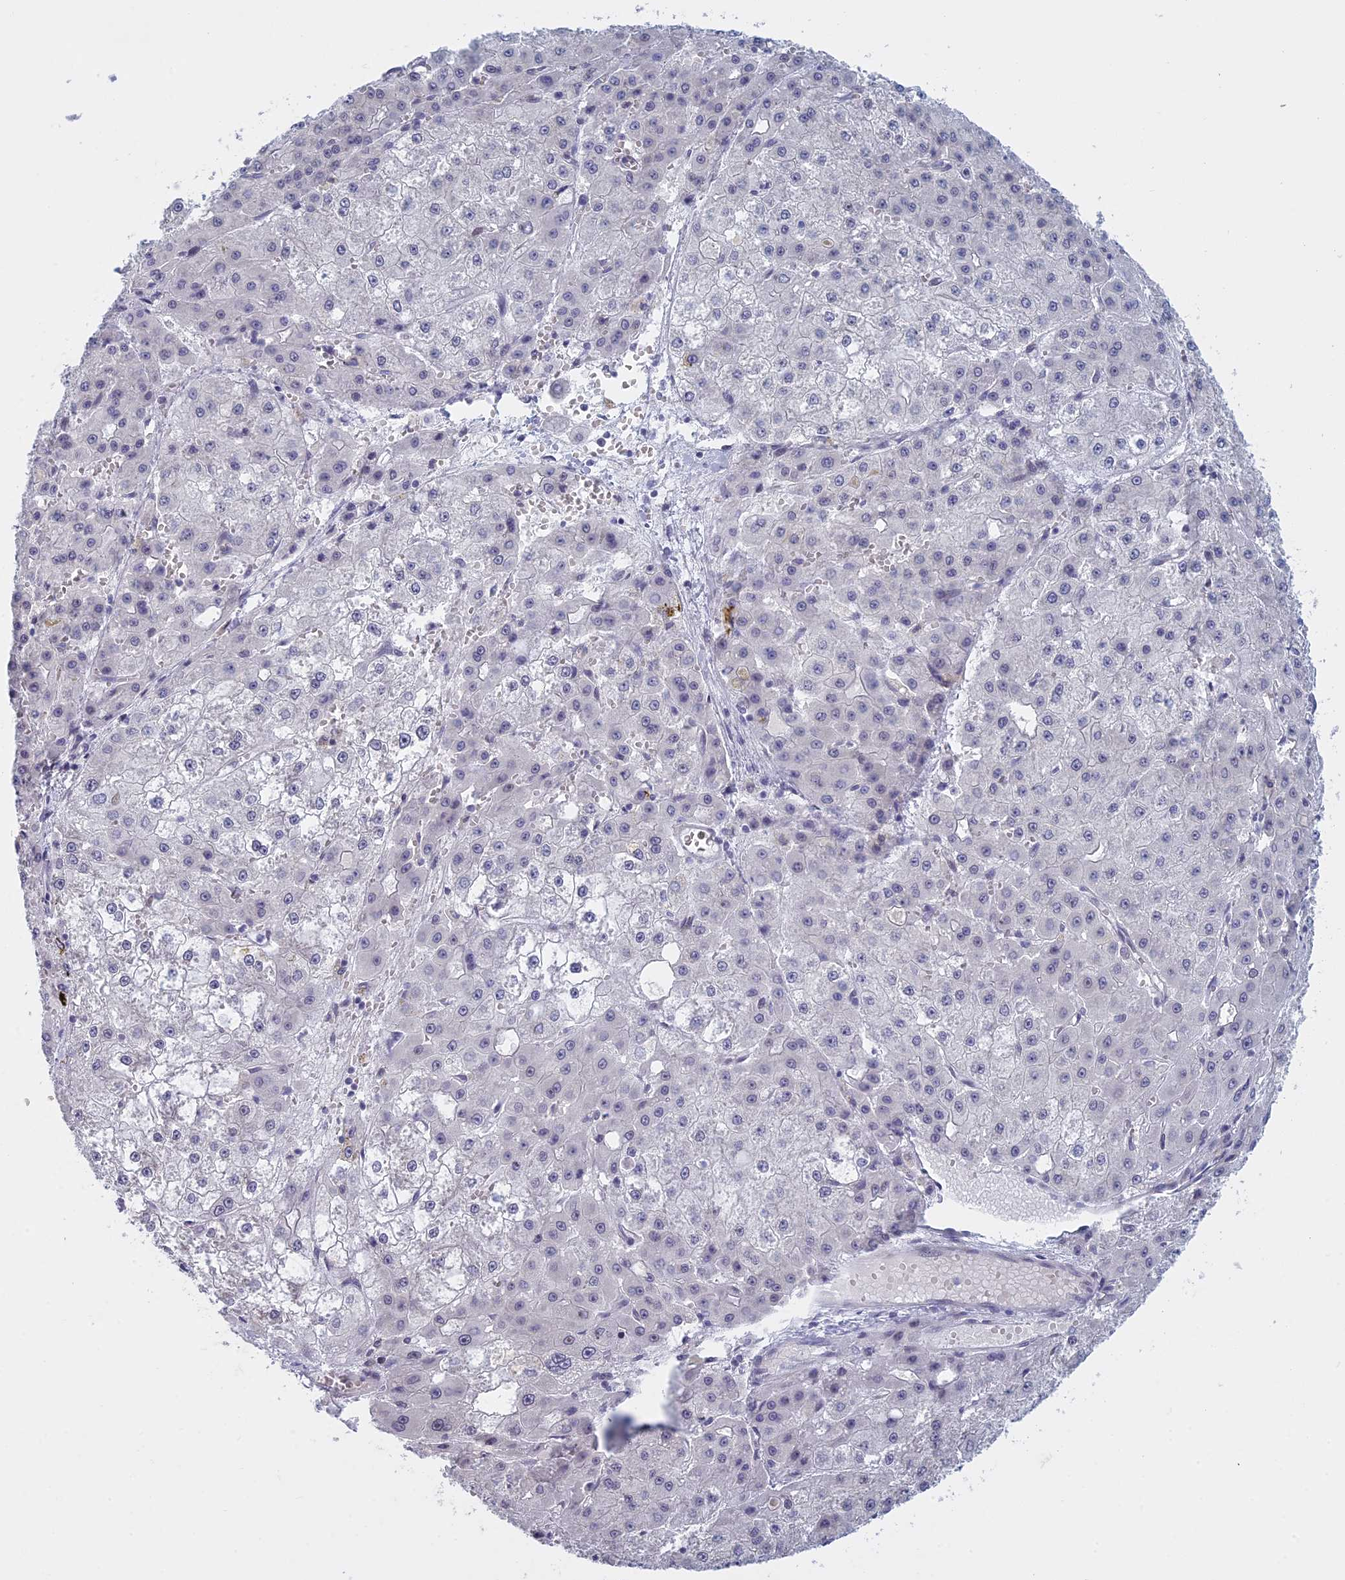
{"staining": {"intensity": "negative", "quantity": "none", "location": "none"}, "tissue": "liver cancer", "cell_type": "Tumor cells", "image_type": "cancer", "snomed": [{"axis": "morphology", "description": "Carcinoma, Hepatocellular, NOS"}, {"axis": "topography", "description": "Liver"}], "caption": "IHC image of liver cancer (hepatocellular carcinoma) stained for a protein (brown), which demonstrates no expression in tumor cells.", "gene": "RPS19BP1", "patient": {"sex": "male", "age": 47}}